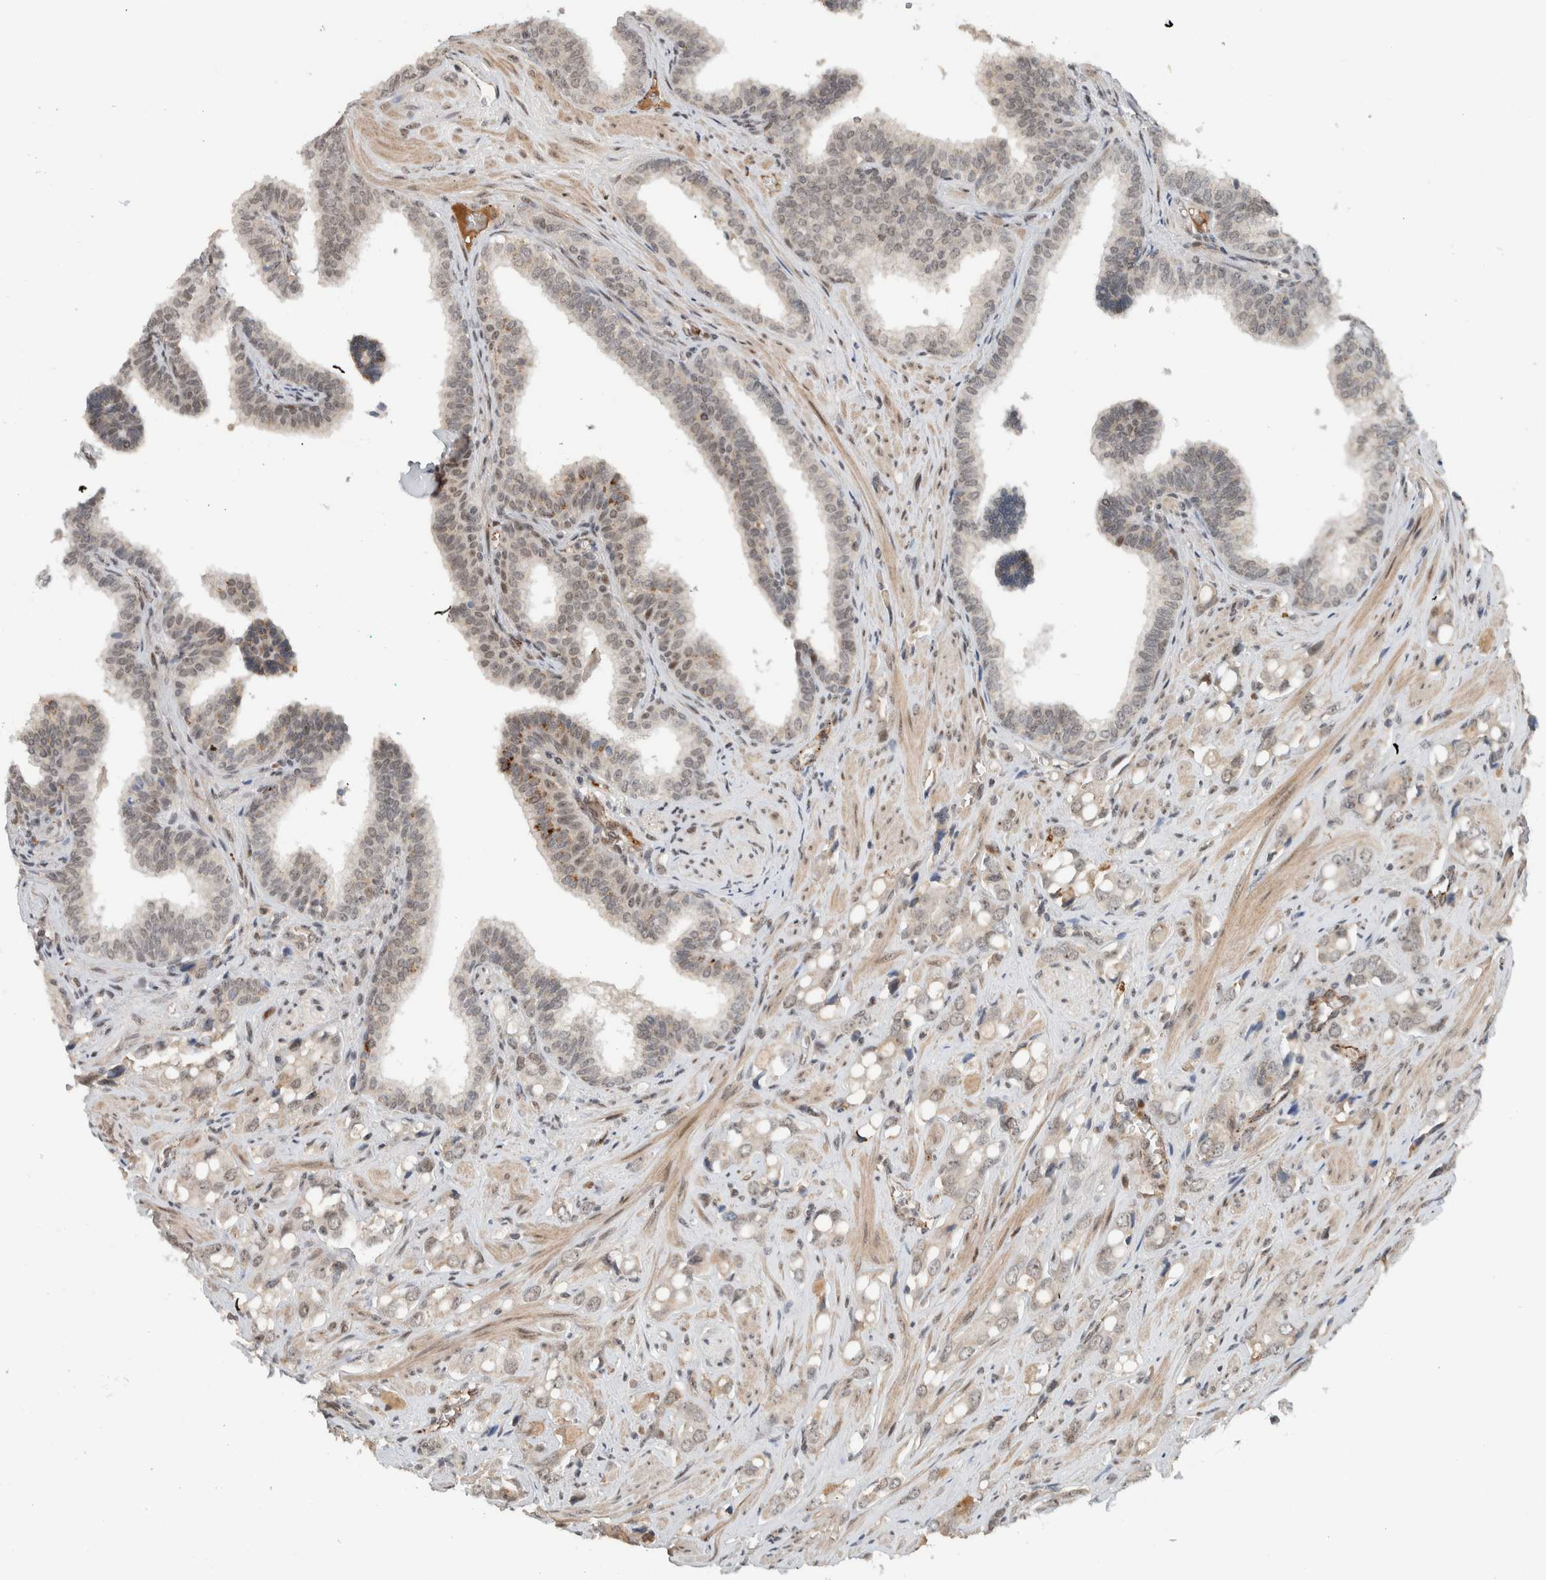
{"staining": {"intensity": "weak", "quantity": "<25%", "location": "nuclear"}, "tissue": "prostate cancer", "cell_type": "Tumor cells", "image_type": "cancer", "snomed": [{"axis": "morphology", "description": "Adenocarcinoma, High grade"}, {"axis": "topography", "description": "Prostate"}], "caption": "Protein analysis of prostate cancer (high-grade adenocarcinoma) exhibits no significant positivity in tumor cells. (Stains: DAB (3,3'-diaminobenzidine) IHC with hematoxylin counter stain, Microscopy: brightfield microscopy at high magnification).", "gene": "ZFP91", "patient": {"sex": "male", "age": 52}}